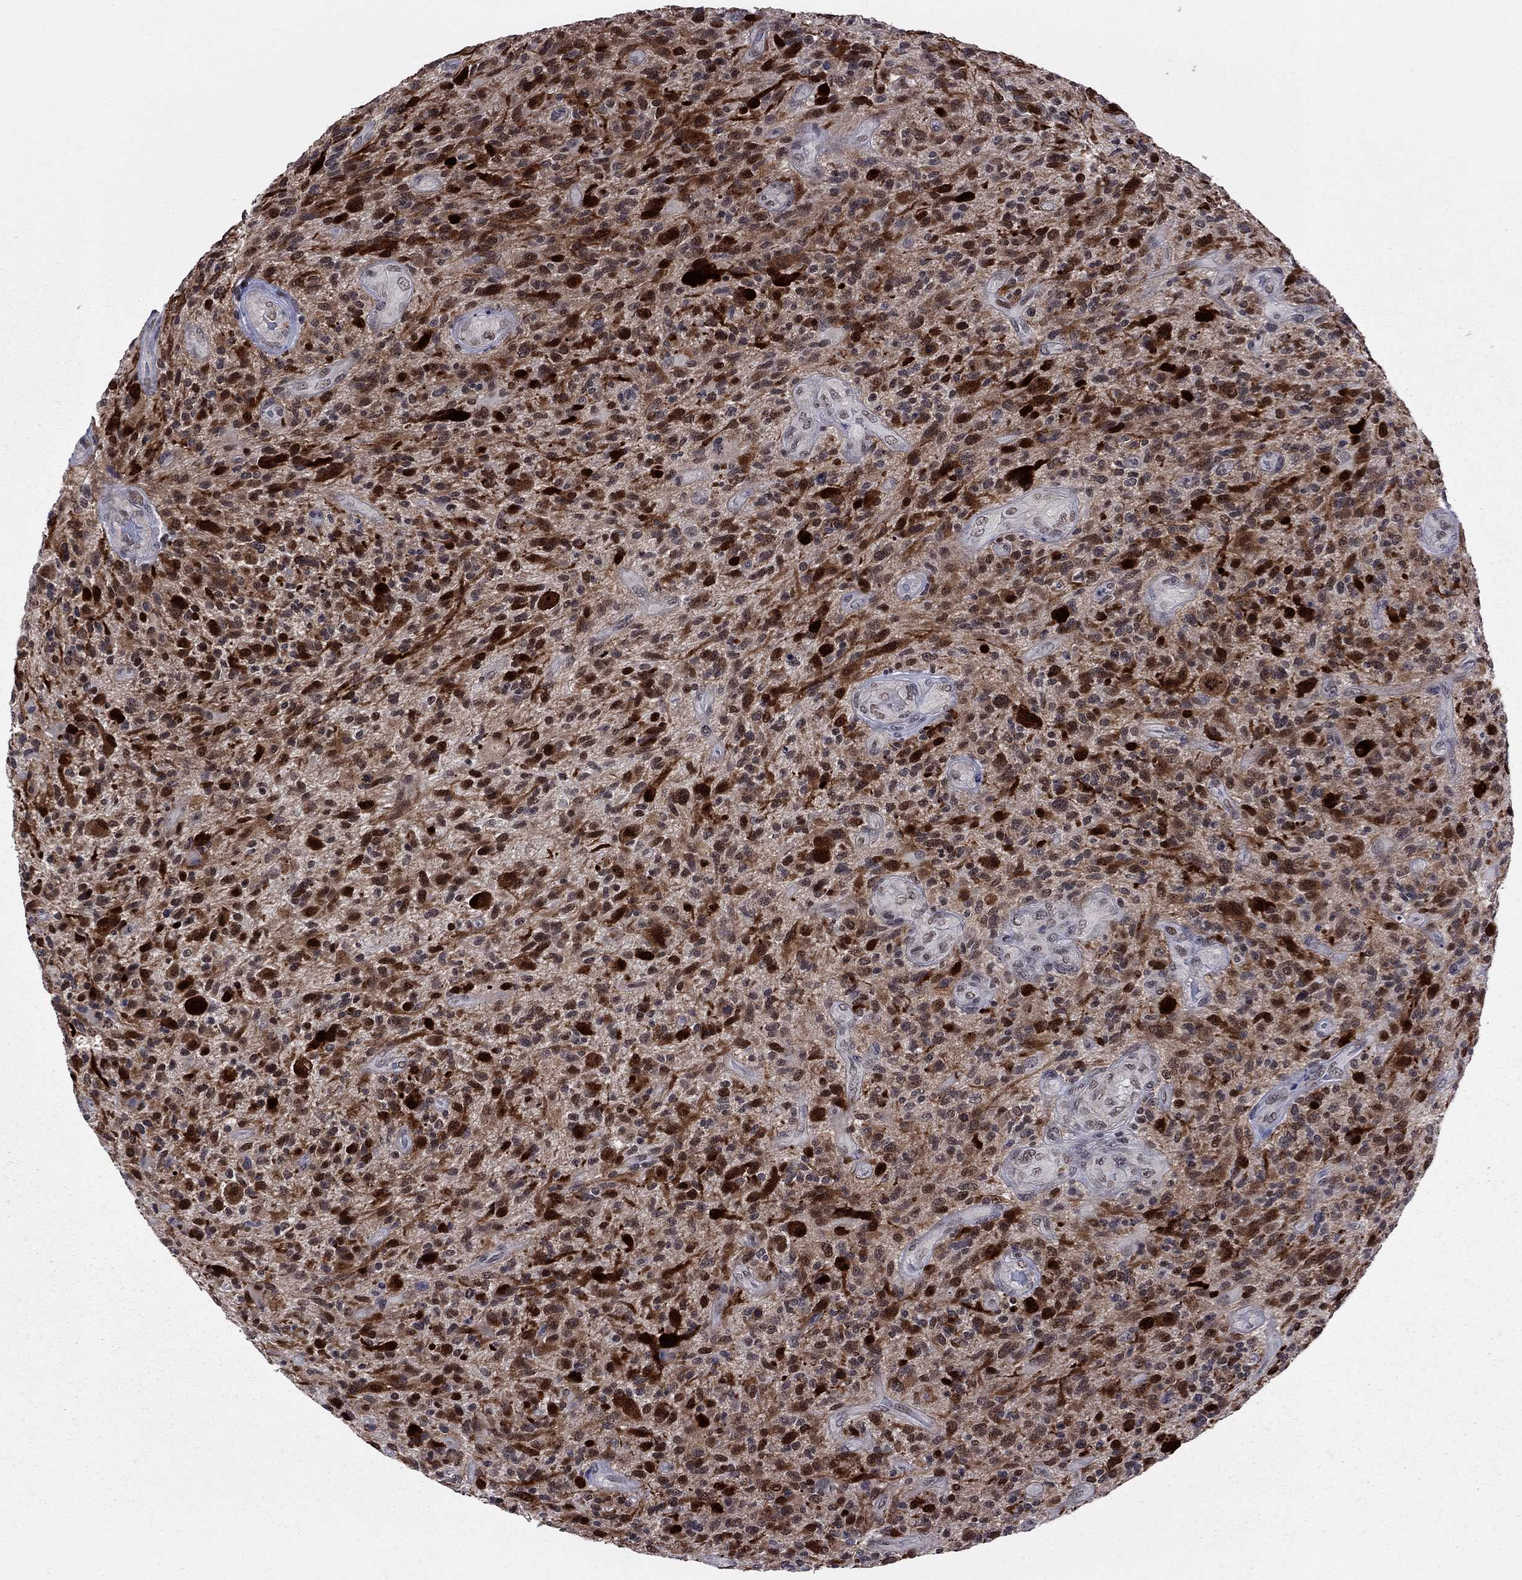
{"staining": {"intensity": "strong", "quantity": "<25%", "location": "nuclear"}, "tissue": "glioma", "cell_type": "Tumor cells", "image_type": "cancer", "snomed": [{"axis": "morphology", "description": "Glioma, malignant, High grade"}, {"axis": "topography", "description": "Brain"}], "caption": "Strong nuclear protein expression is identified in approximately <25% of tumor cells in glioma.", "gene": "TAF9", "patient": {"sex": "male", "age": 47}}